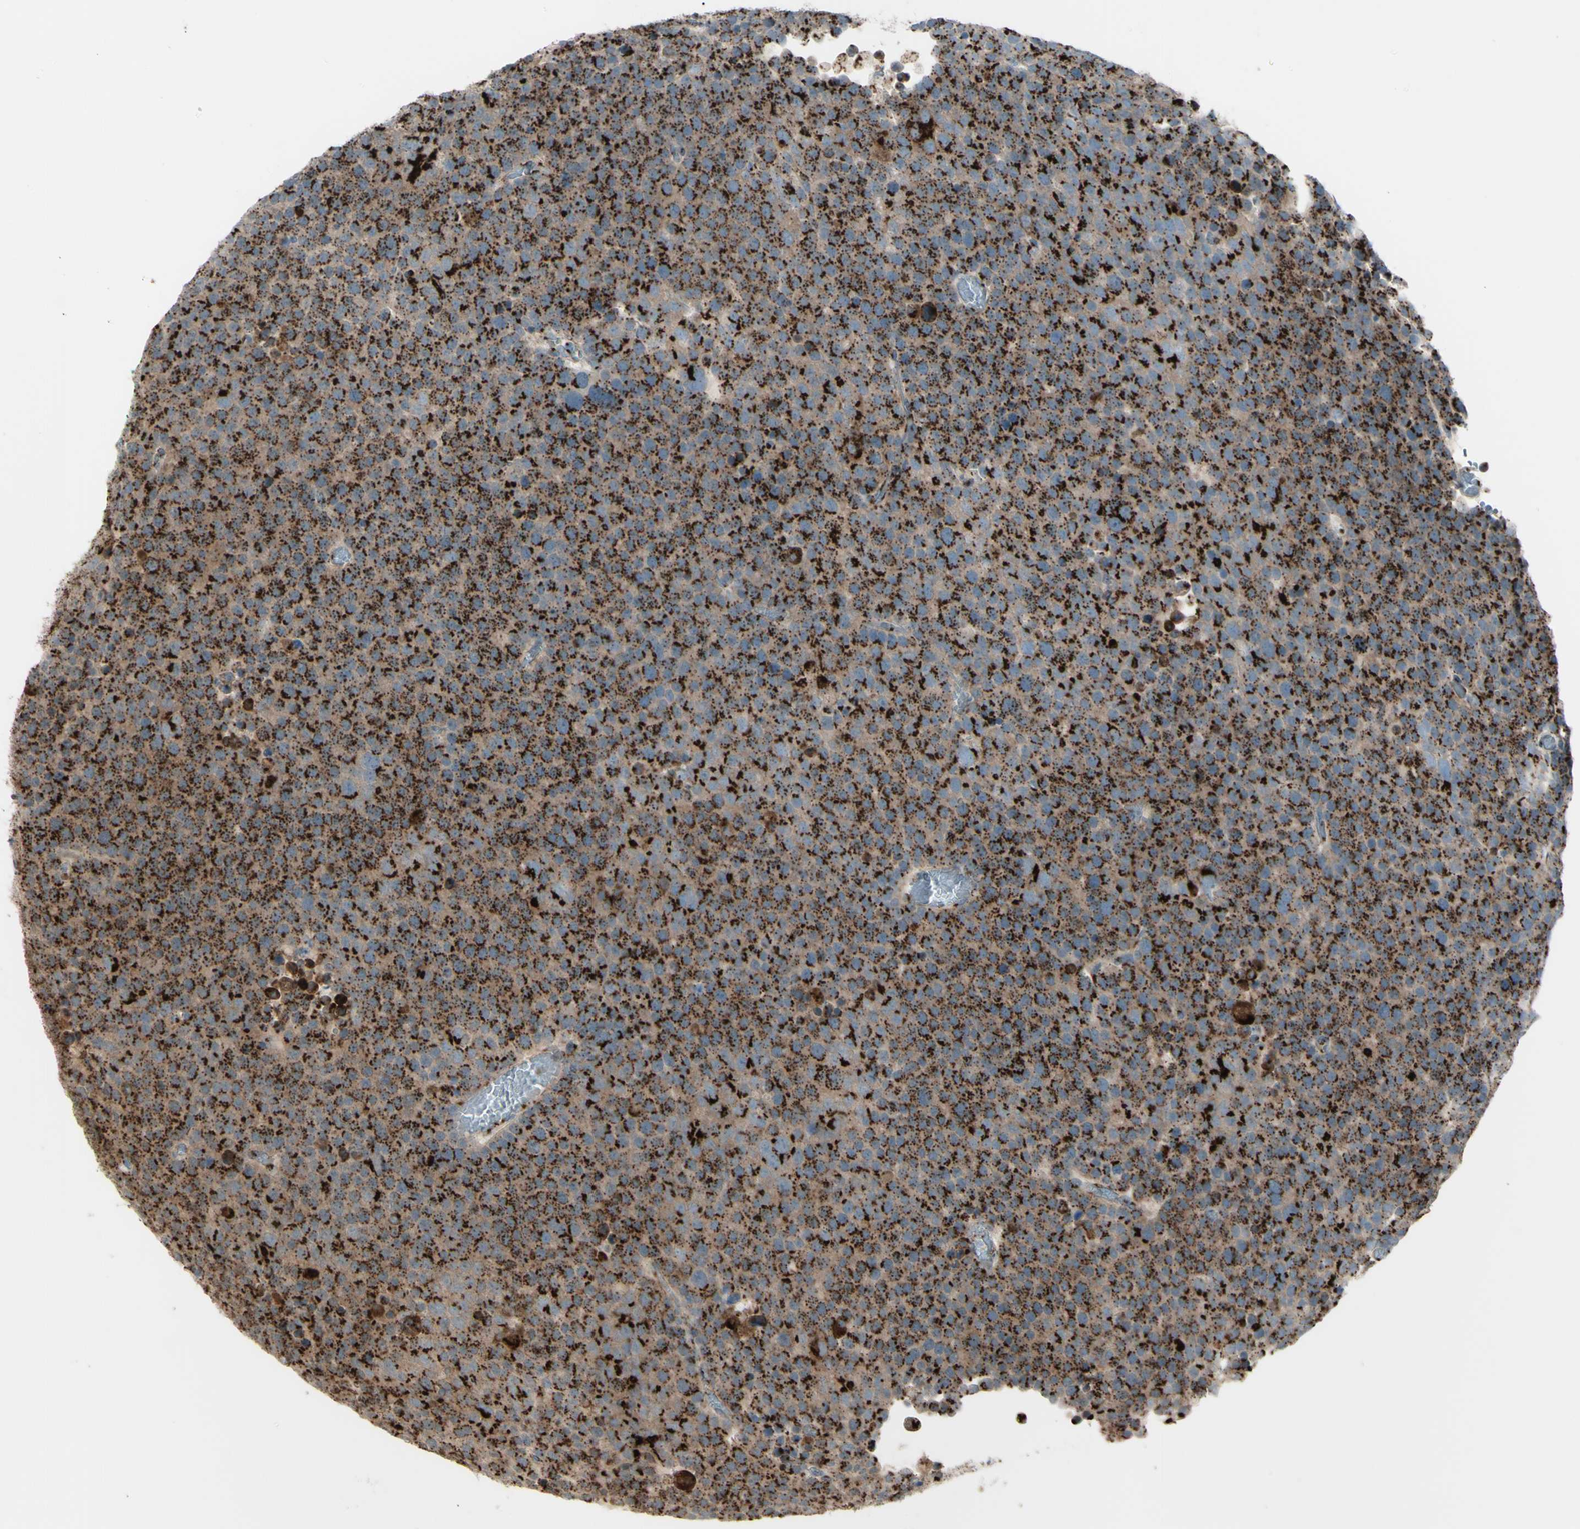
{"staining": {"intensity": "moderate", "quantity": ">75%", "location": "cytoplasmic/membranous"}, "tissue": "testis cancer", "cell_type": "Tumor cells", "image_type": "cancer", "snomed": [{"axis": "morphology", "description": "Seminoma, NOS"}, {"axis": "topography", "description": "Testis"}], "caption": "Immunohistochemical staining of testis seminoma reveals medium levels of moderate cytoplasmic/membranous protein positivity in about >75% of tumor cells.", "gene": "BPNT2", "patient": {"sex": "male", "age": 71}}